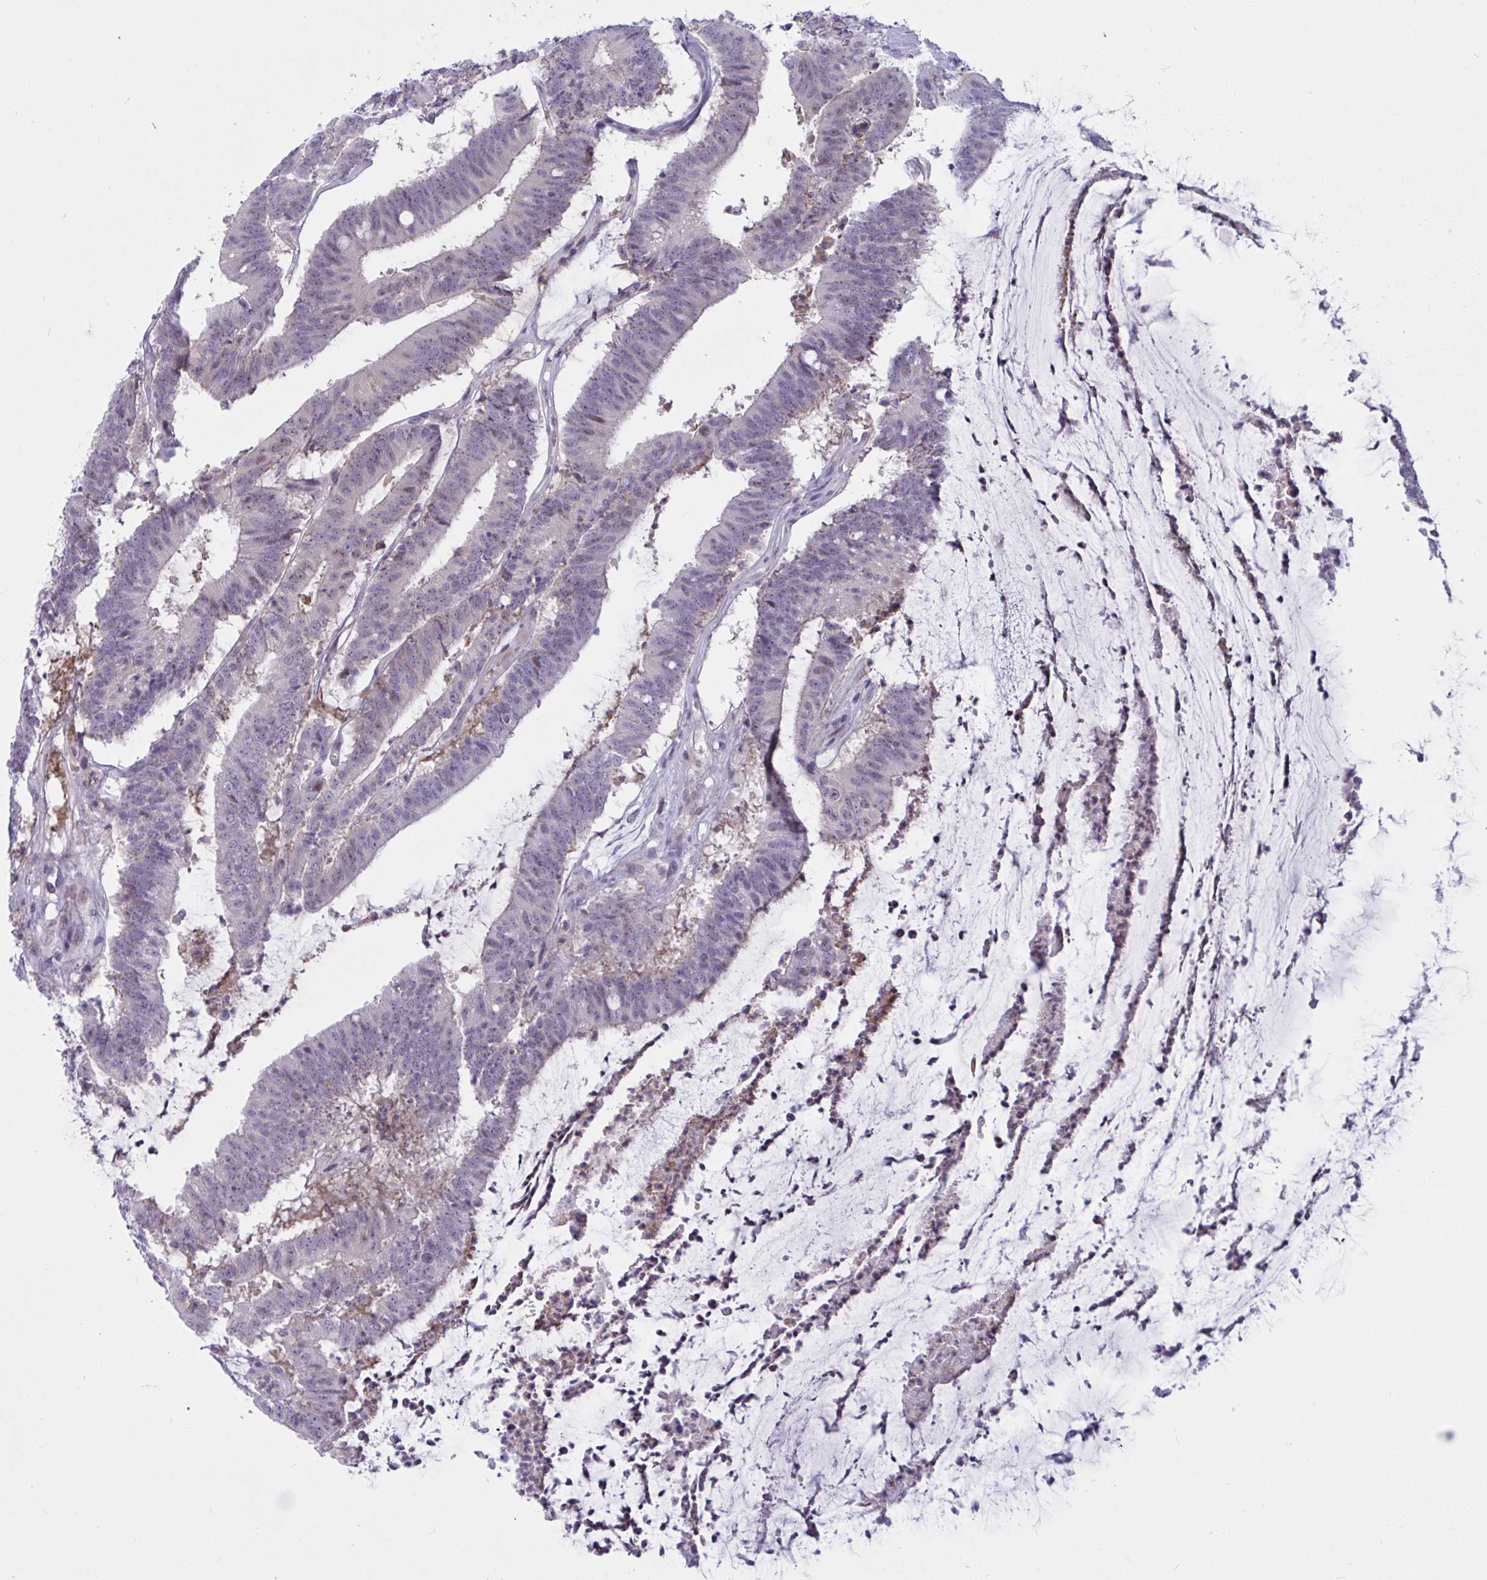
{"staining": {"intensity": "negative", "quantity": "none", "location": "none"}, "tissue": "colorectal cancer", "cell_type": "Tumor cells", "image_type": "cancer", "snomed": [{"axis": "morphology", "description": "Adenocarcinoma, NOS"}, {"axis": "topography", "description": "Colon"}], "caption": "High magnification brightfield microscopy of colorectal cancer stained with DAB (brown) and counterstained with hematoxylin (blue): tumor cells show no significant expression. Nuclei are stained in blue.", "gene": "TSN", "patient": {"sex": "female", "age": 43}}